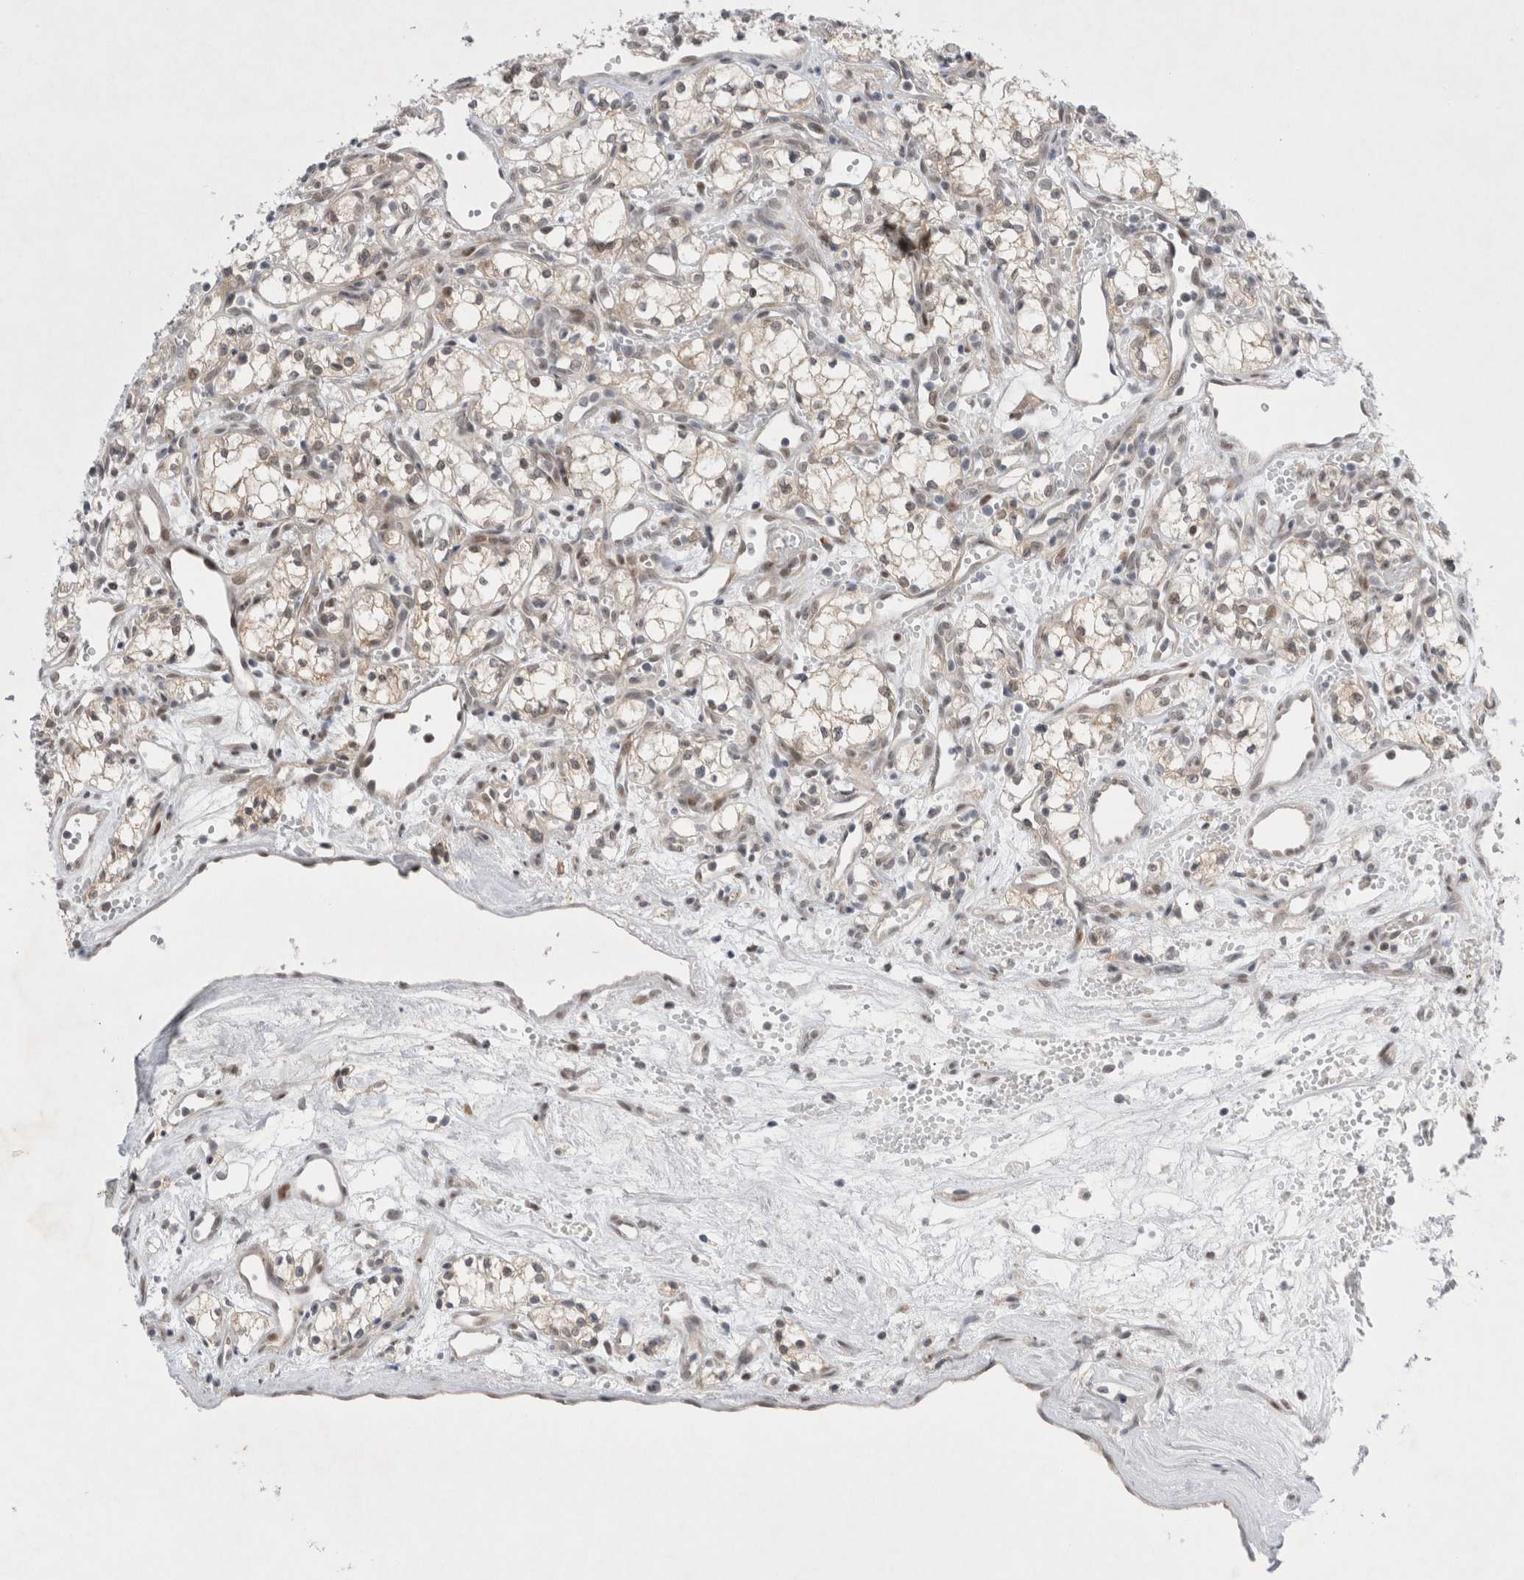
{"staining": {"intensity": "weak", "quantity": "<25%", "location": "cytoplasmic/membranous,nuclear"}, "tissue": "renal cancer", "cell_type": "Tumor cells", "image_type": "cancer", "snomed": [{"axis": "morphology", "description": "Adenocarcinoma, NOS"}, {"axis": "topography", "description": "Kidney"}], "caption": "DAB immunohistochemical staining of human renal cancer shows no significant positivity in tumor cells.", "gene": "WIPF2", "patient": {"sex": "male", "age": 59}}